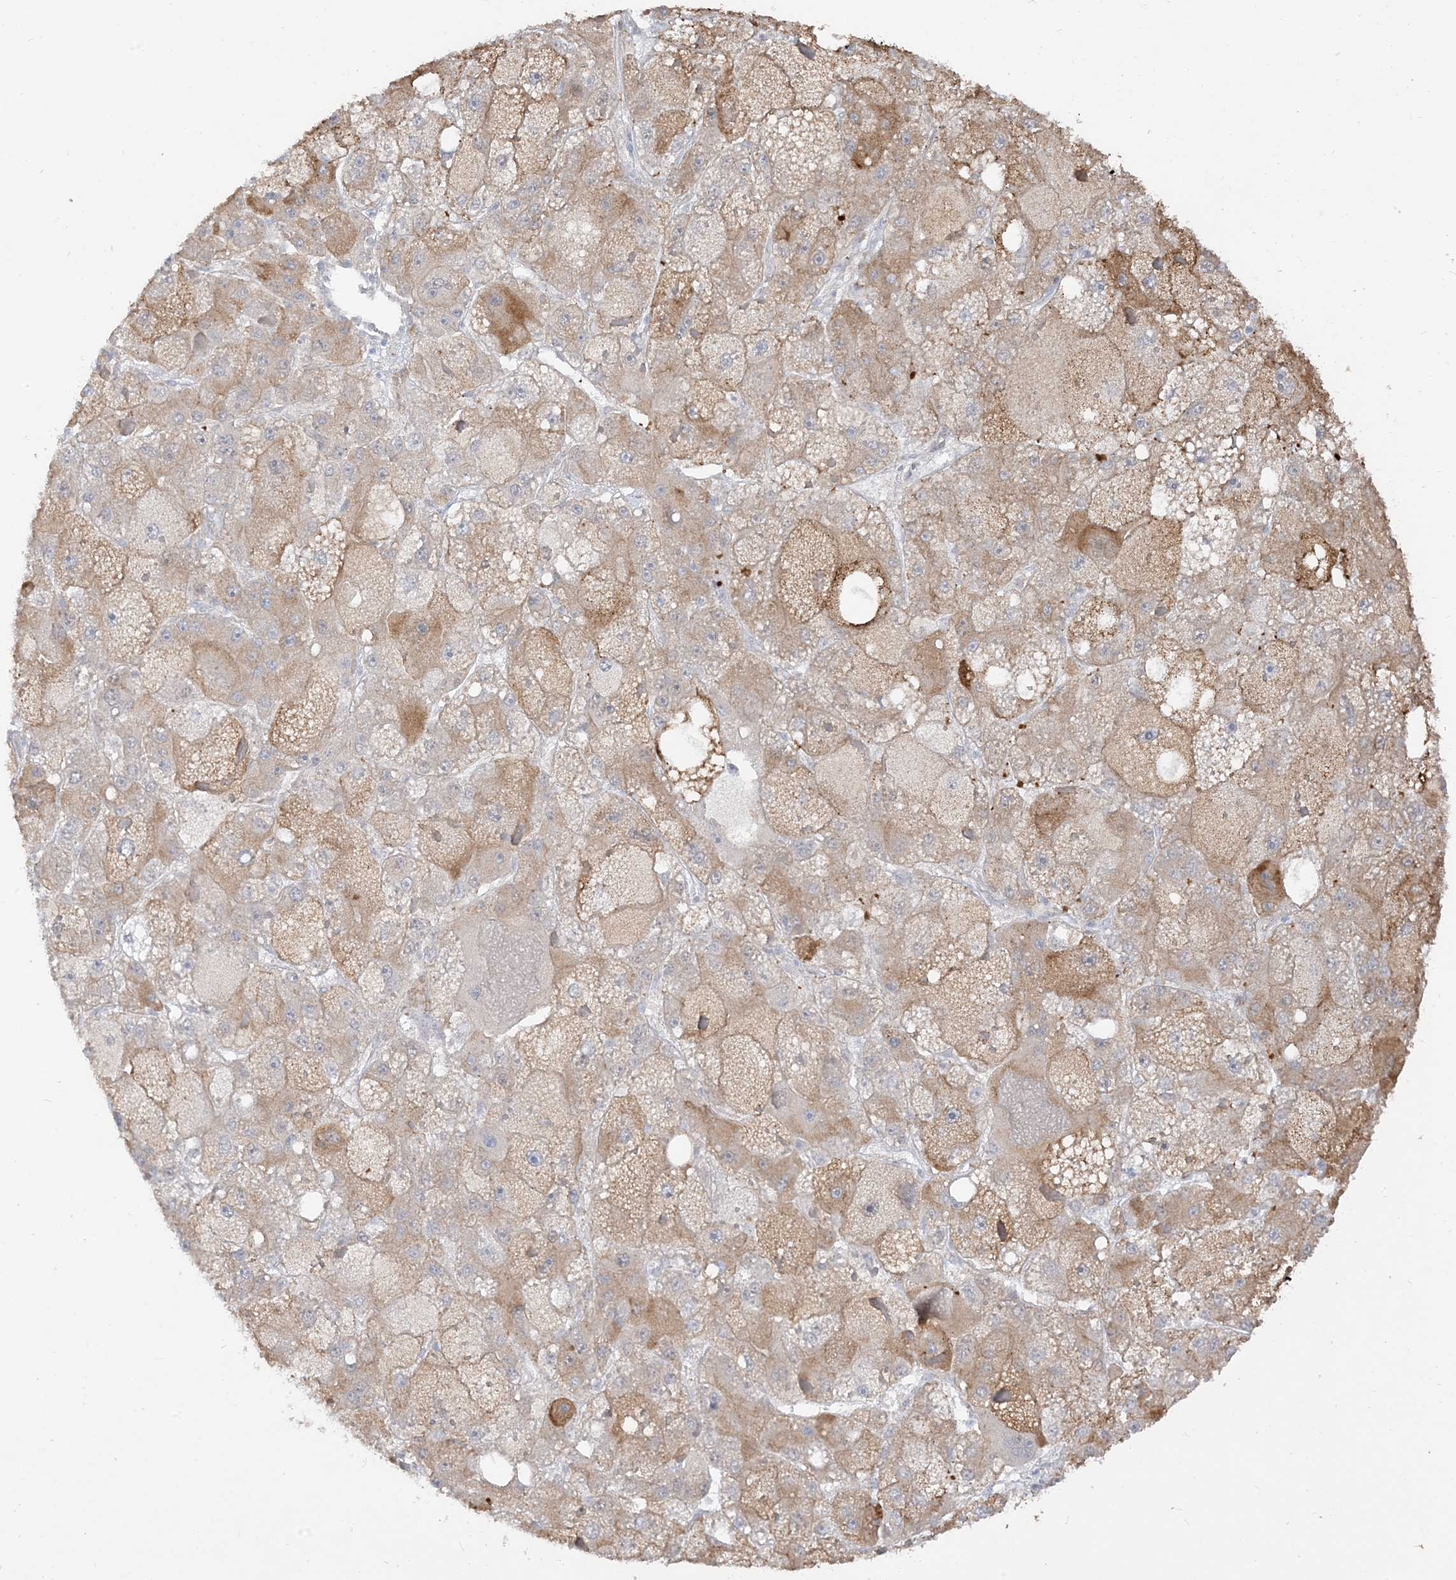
{"staining": {"intensity": "moderate", "quantity": "<25%", "location": "cytoplasmic/membranous"}, "tissue": "liver cancer", "cell_type": "Tumor cells", "image_type": "cancer", "snomed": [{"axis": "morphology", "description": "Carcinoma, Hepatocellular, NOS"}, {"axis": "topography", "description": "Liver"}], "caption": "Liver hepatocellular carcinoma tissue shows moderate cytoplasmic/membranous positivity in about <25% of tumor cells, visualized by immunohistochemistry. The protein of interest is stained brown, and the nuclei are stained in blue (DAB IHC with brightfield microscopy, high magnification).", "gene": "LOXL3", "patient": {"sex": "female", "age": 73}}